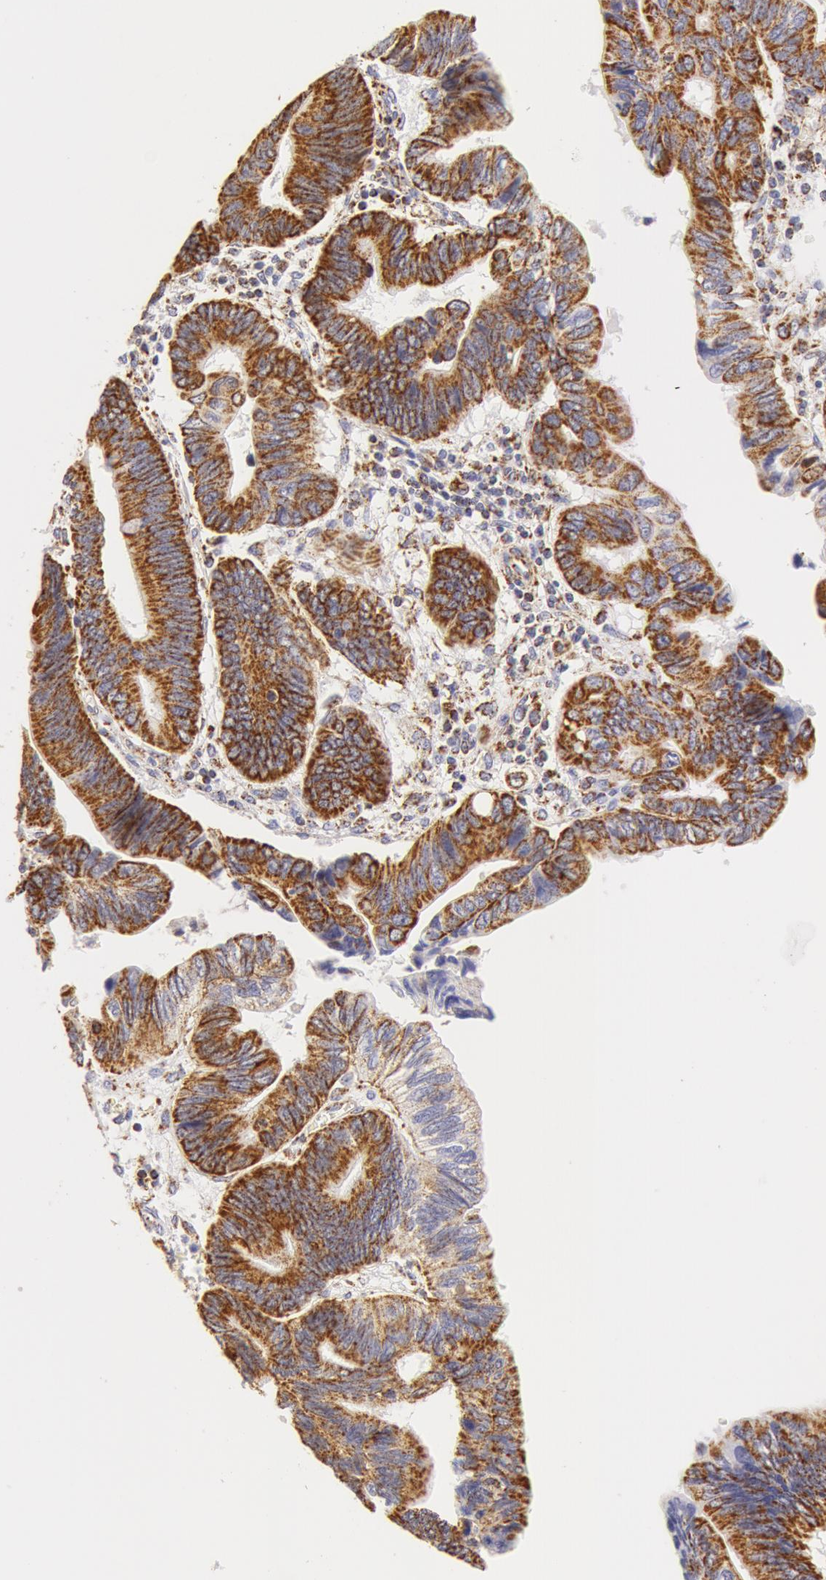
{"staining": {"intensity": "strong", "quantity": ">75%", "location": "cytoplasmic/membranous"}, "tissue": "pancreatic cancer", "cell_type": "Tumor cells", "image_type": "cancer", "snomed": [{"axis": "morphology", "description": "Adenocarcinoma, NOS"}, {"axis": "topography", "description": "Pancreas"}], "caption": "A high amount of strong cytoplasmic/membranous positivity is appreciated in about >75% of tumor cells in pancreatic adenocarcinoma tissue.", "gene": "ATP5F1B", "patient": {"sex": "female", "age": 70}}